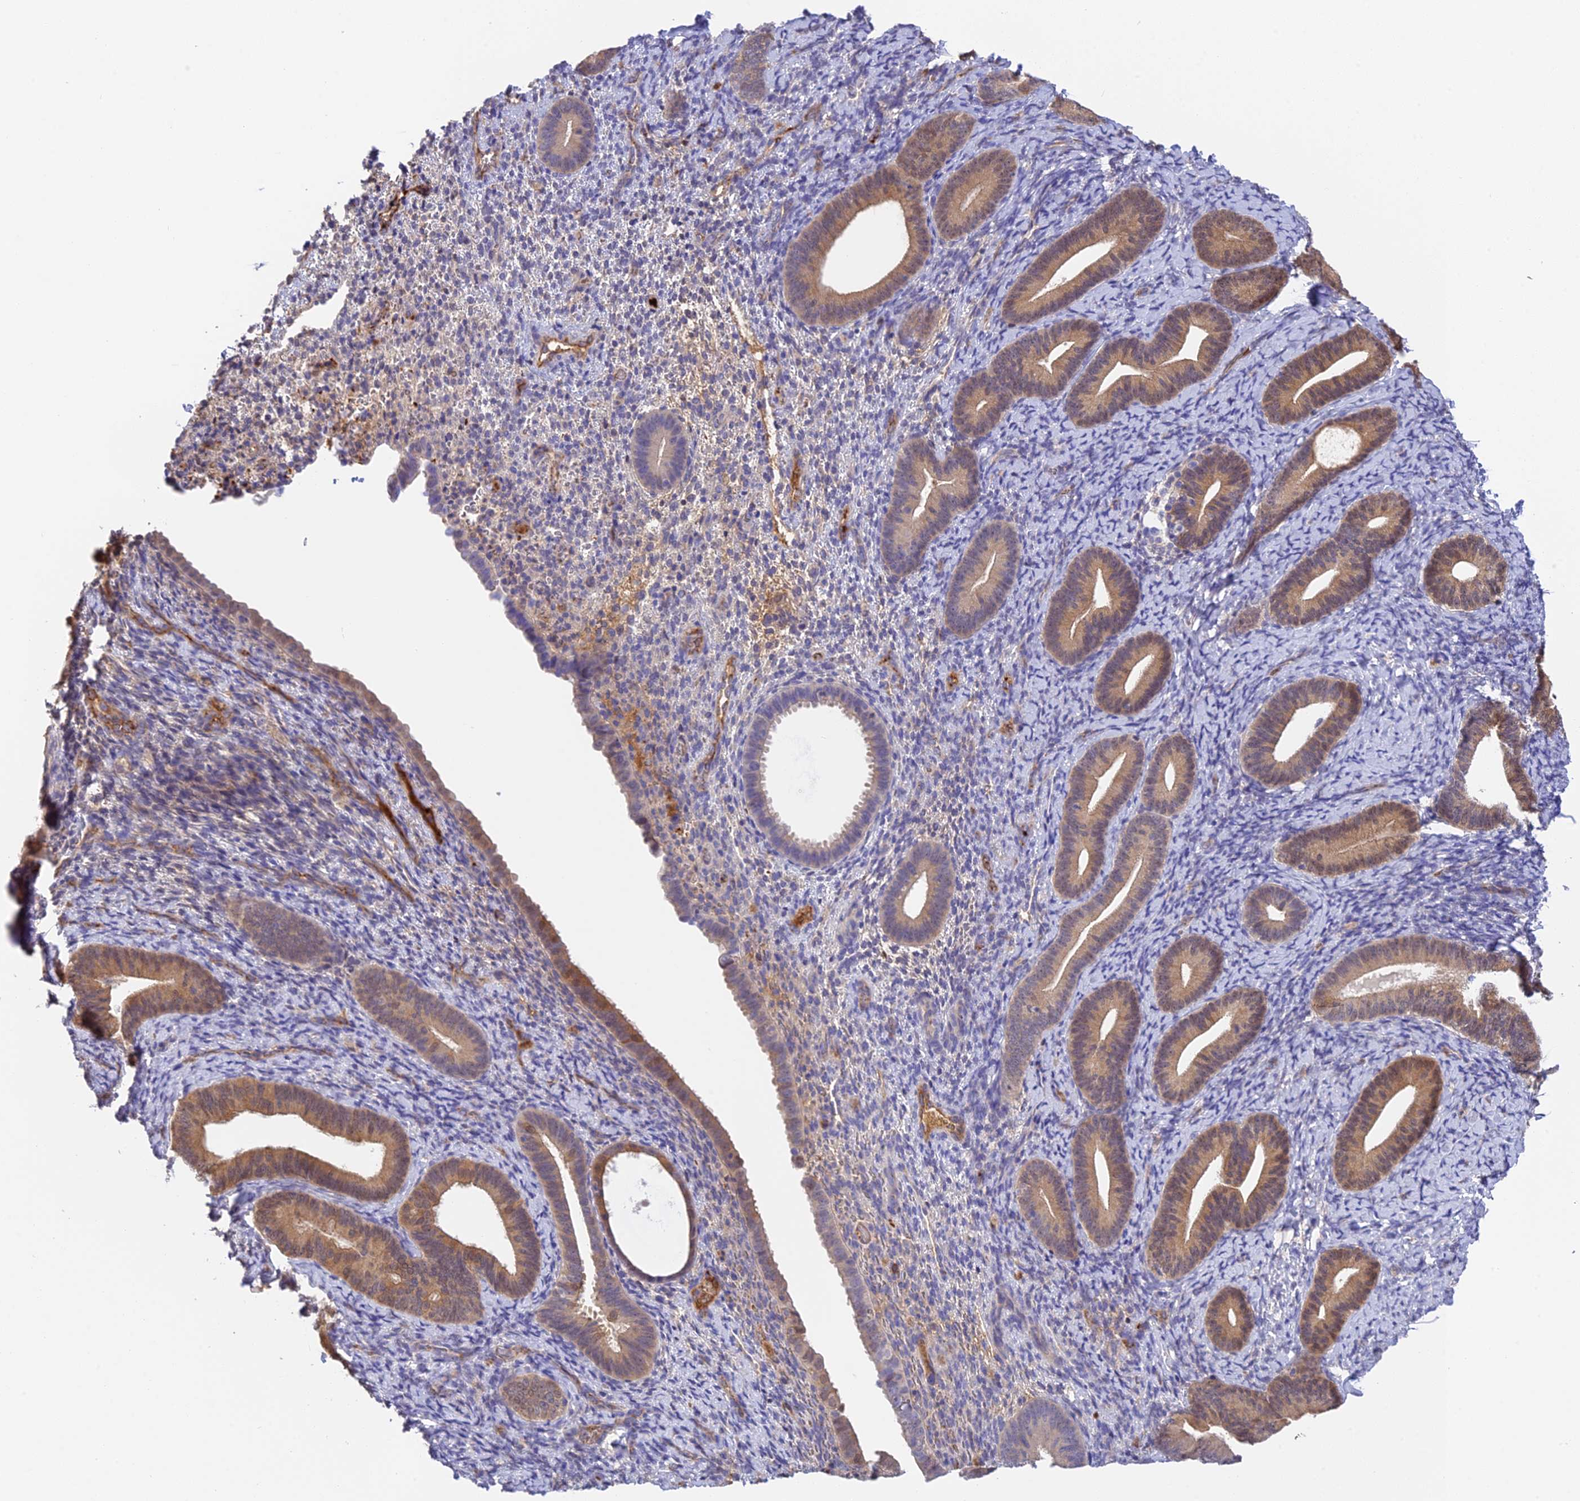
{"staining": {"intensity": "negative", "quantity": "none", "location": "none"}, "tissue": "endometrium", "cell_type": "Cells in endometrial stroma", "image_type": "normal", "snomed": [{"axis": "morphology", "description": "Normal tissue, NOS"}, {"axis": "topography", "description": "Endometrium"}], "caption": "High magnification brightfield microscopy of normal endometrium stained with DAB (3,3'-diaminobenzidine) (brown) and counterstained with hematoxylin (blue): cells in endometrial stroma show no significant positivity. The staining was performed using DAB to visualize the protein expression in brown, while the nuclei were stained in blue with hematoxylin (Magnification: 20x).", "gene": "HDHD2", "patient": {"sex": "female", "age": 65}}